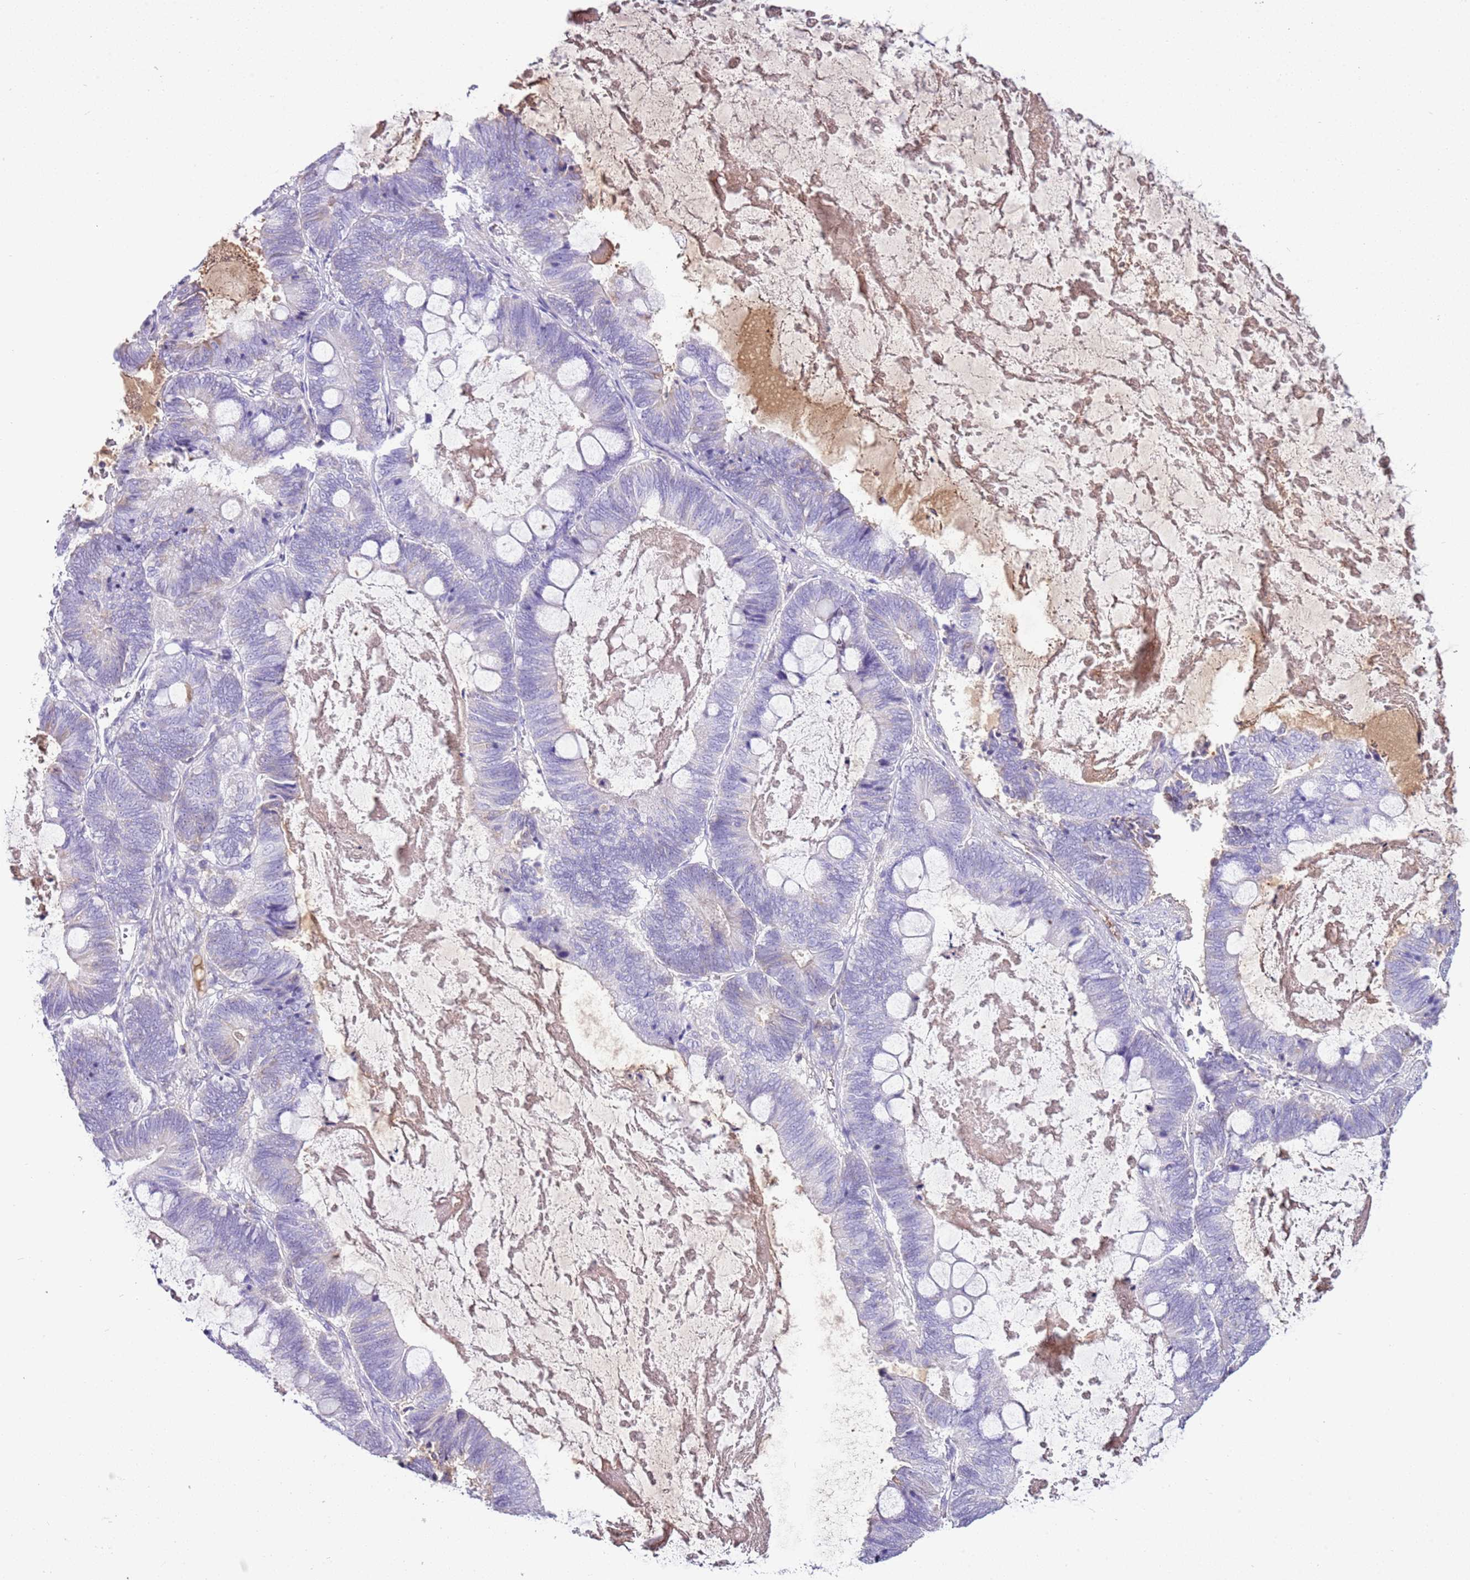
{"staining": {"intensity": "negative", "quantity": "none", "location": "none"}, "tissue": "ovarian cancer", "cell_type": "Tumor cells", "image_type": "cancer", "snomed": [{"axis": "morphology", "description": "Cystadenocarcinoma, mucinous, NOS"}, {"axis": "topography", "description": "Ovary"}], "caption": "A high-resolution photomicrograph shows IHC staining of ovarian cancer (mucinous cystadenocarcinoma), which shows no significant staining in tumor cells.", "gene": "IGKV3D-11", "patient": {"sex": "female", "age": 61}}